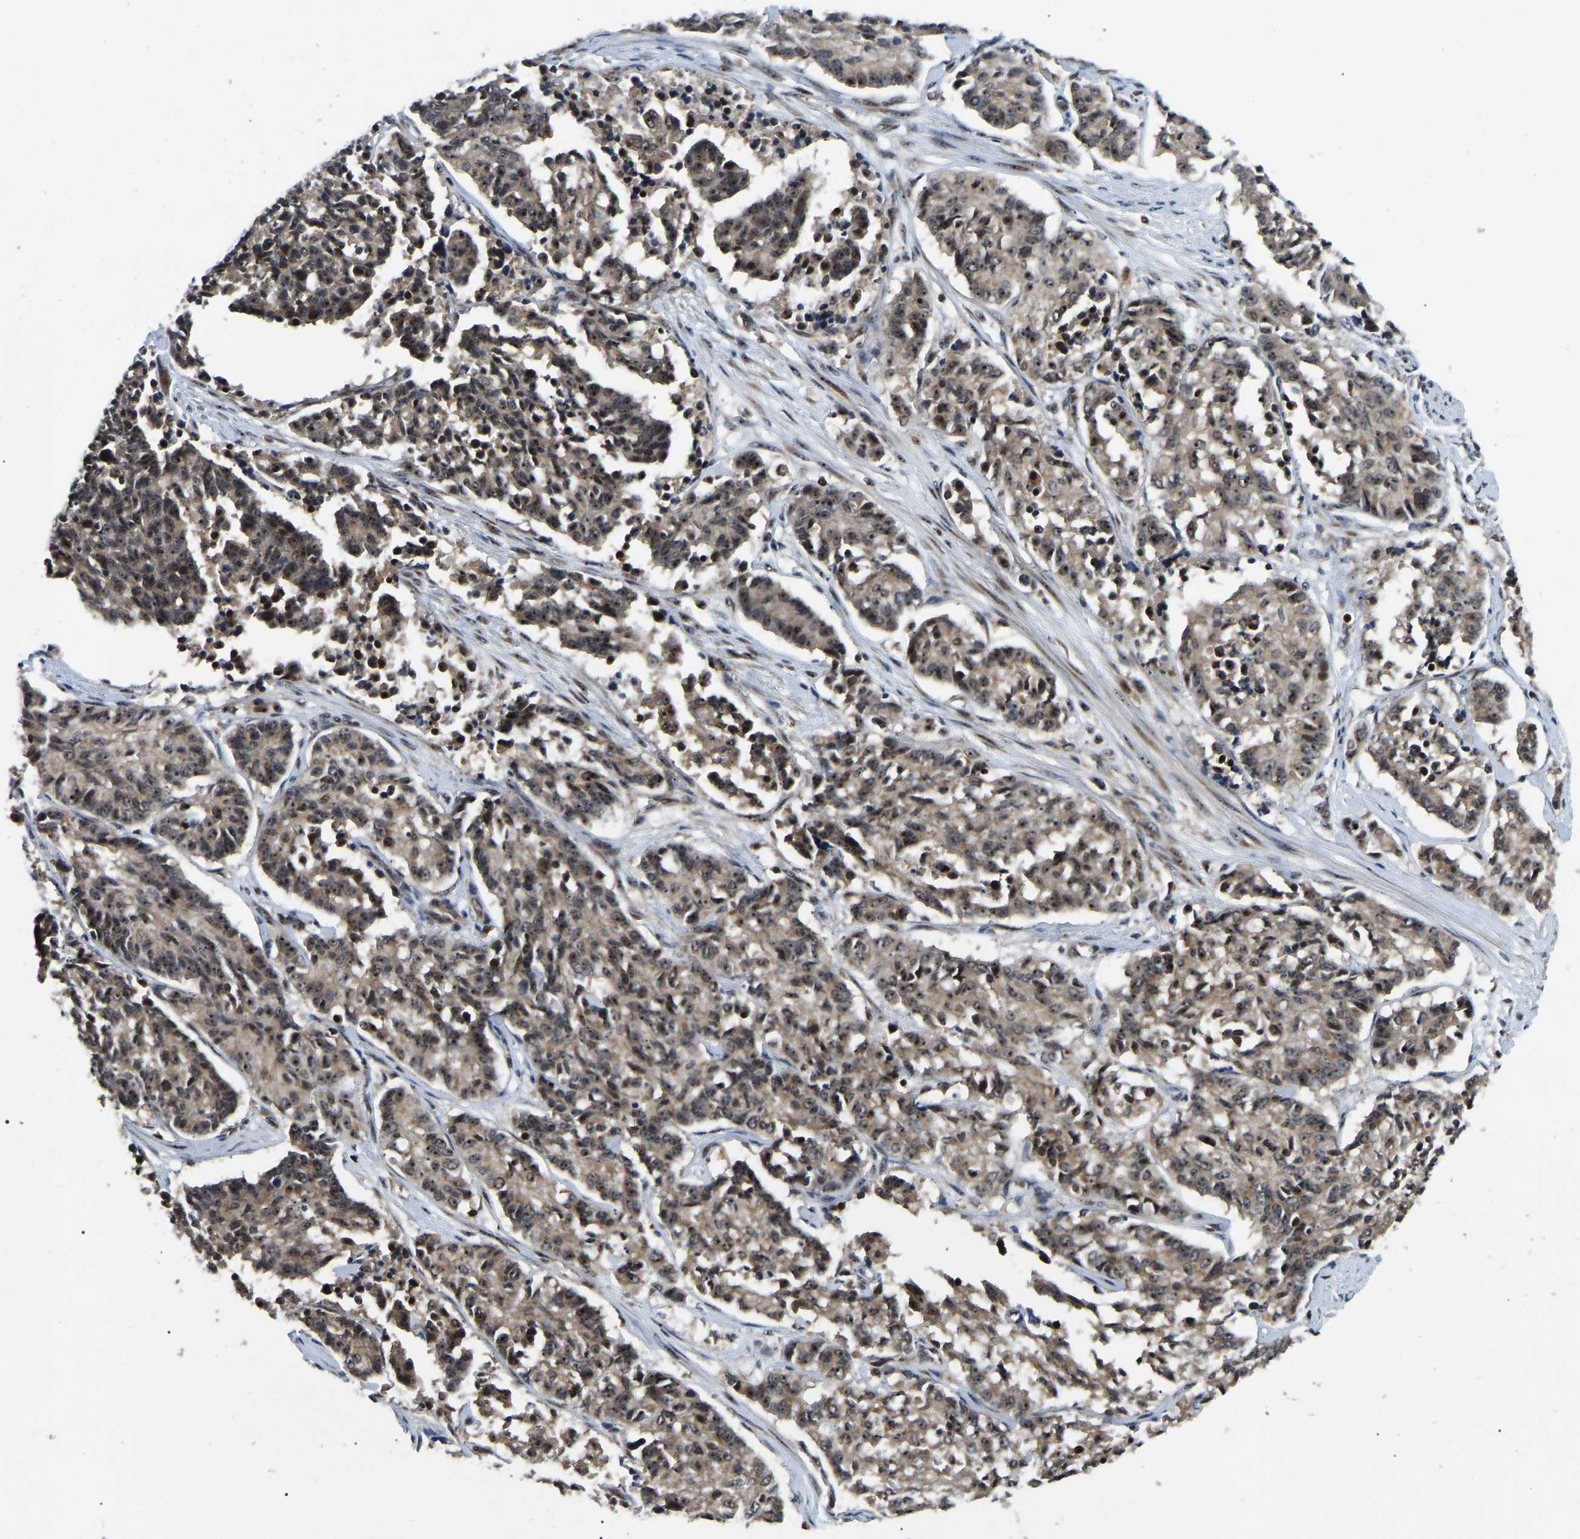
{"staining": {"intensity": "moderate", "quantity": ">75%", "location": "cytoplasmic/membranous,nuclear"}, "tissue": "cervical cancer", "cell_type": "Tumor cells", "image_type": "cancer", "snomed": [{"axis": "morphology", "description": "Squamous cell carcinoma, NOS"}, {"axis": "topography", "description": "Cervix"}], "caption": "Protein positivity by immunohistochemistry reveals moderate cytoplasmic/membranous and nuclear positivity in approximately >75% of tumor cells in cervical cancer.", "gene": "RBM28", "patient": {"sex": "female", "age": 35}}